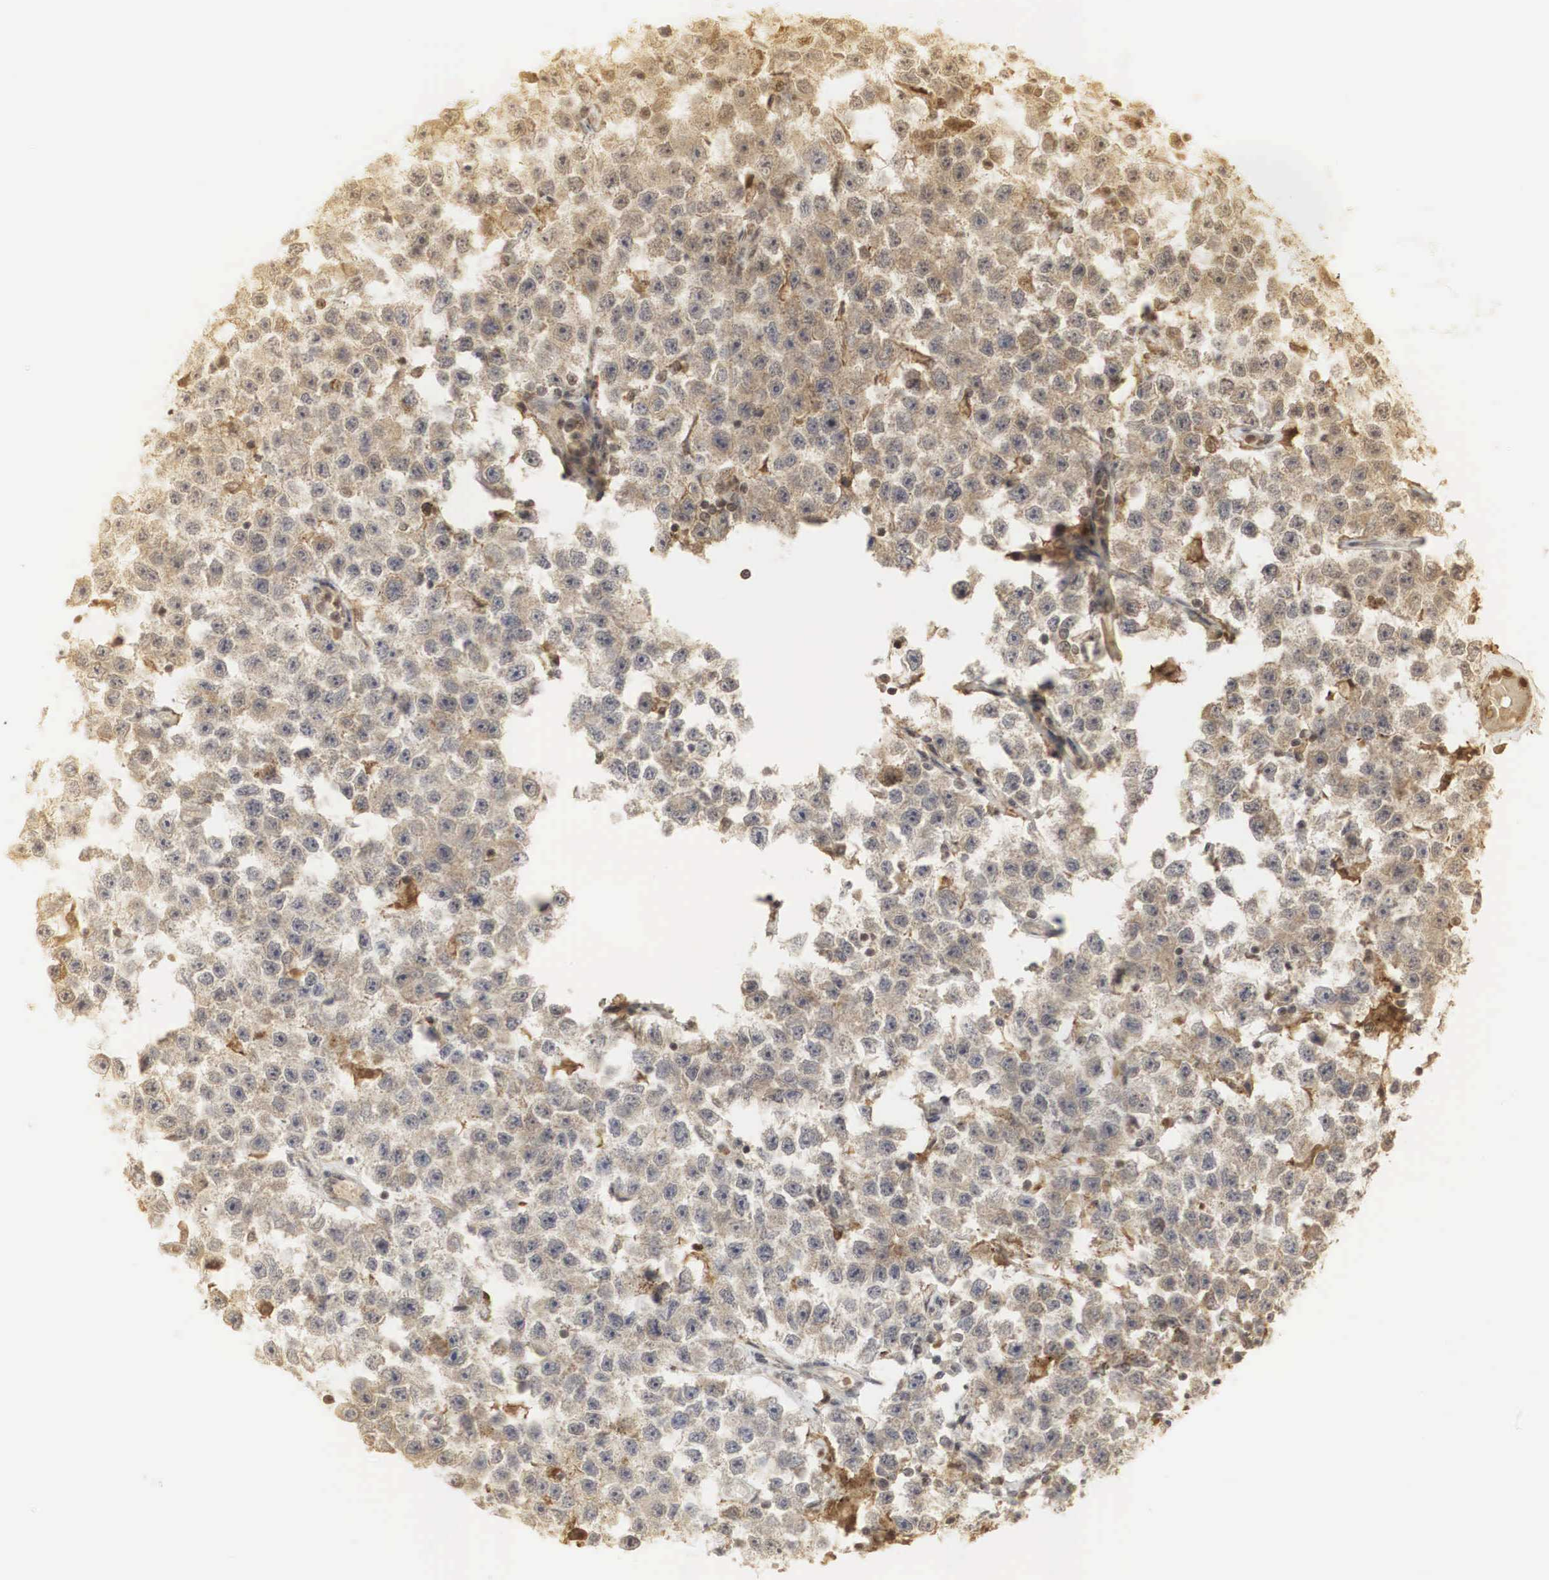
{"staining": {"intensity": "moderate", "quantity": ">75%", "location": "cytoplasmic/membranous,nuclear"}, "tissue": "testis cancer", "cell_type": "Tumor cells", "image_type": "cancer", "snomed": [{"axis": "morphology", "description": "Seminoma, NOS"}, {"axis": "topography", "description": "Testis"}], "caption": "Tumor cells reveal medium levels of moderate cytoplasmic/membranous and nuclear staining in approximately >75% of cells in testis cancer.", "gene": "RNF113A", "patient": {"sex": "male", "age": 52}}